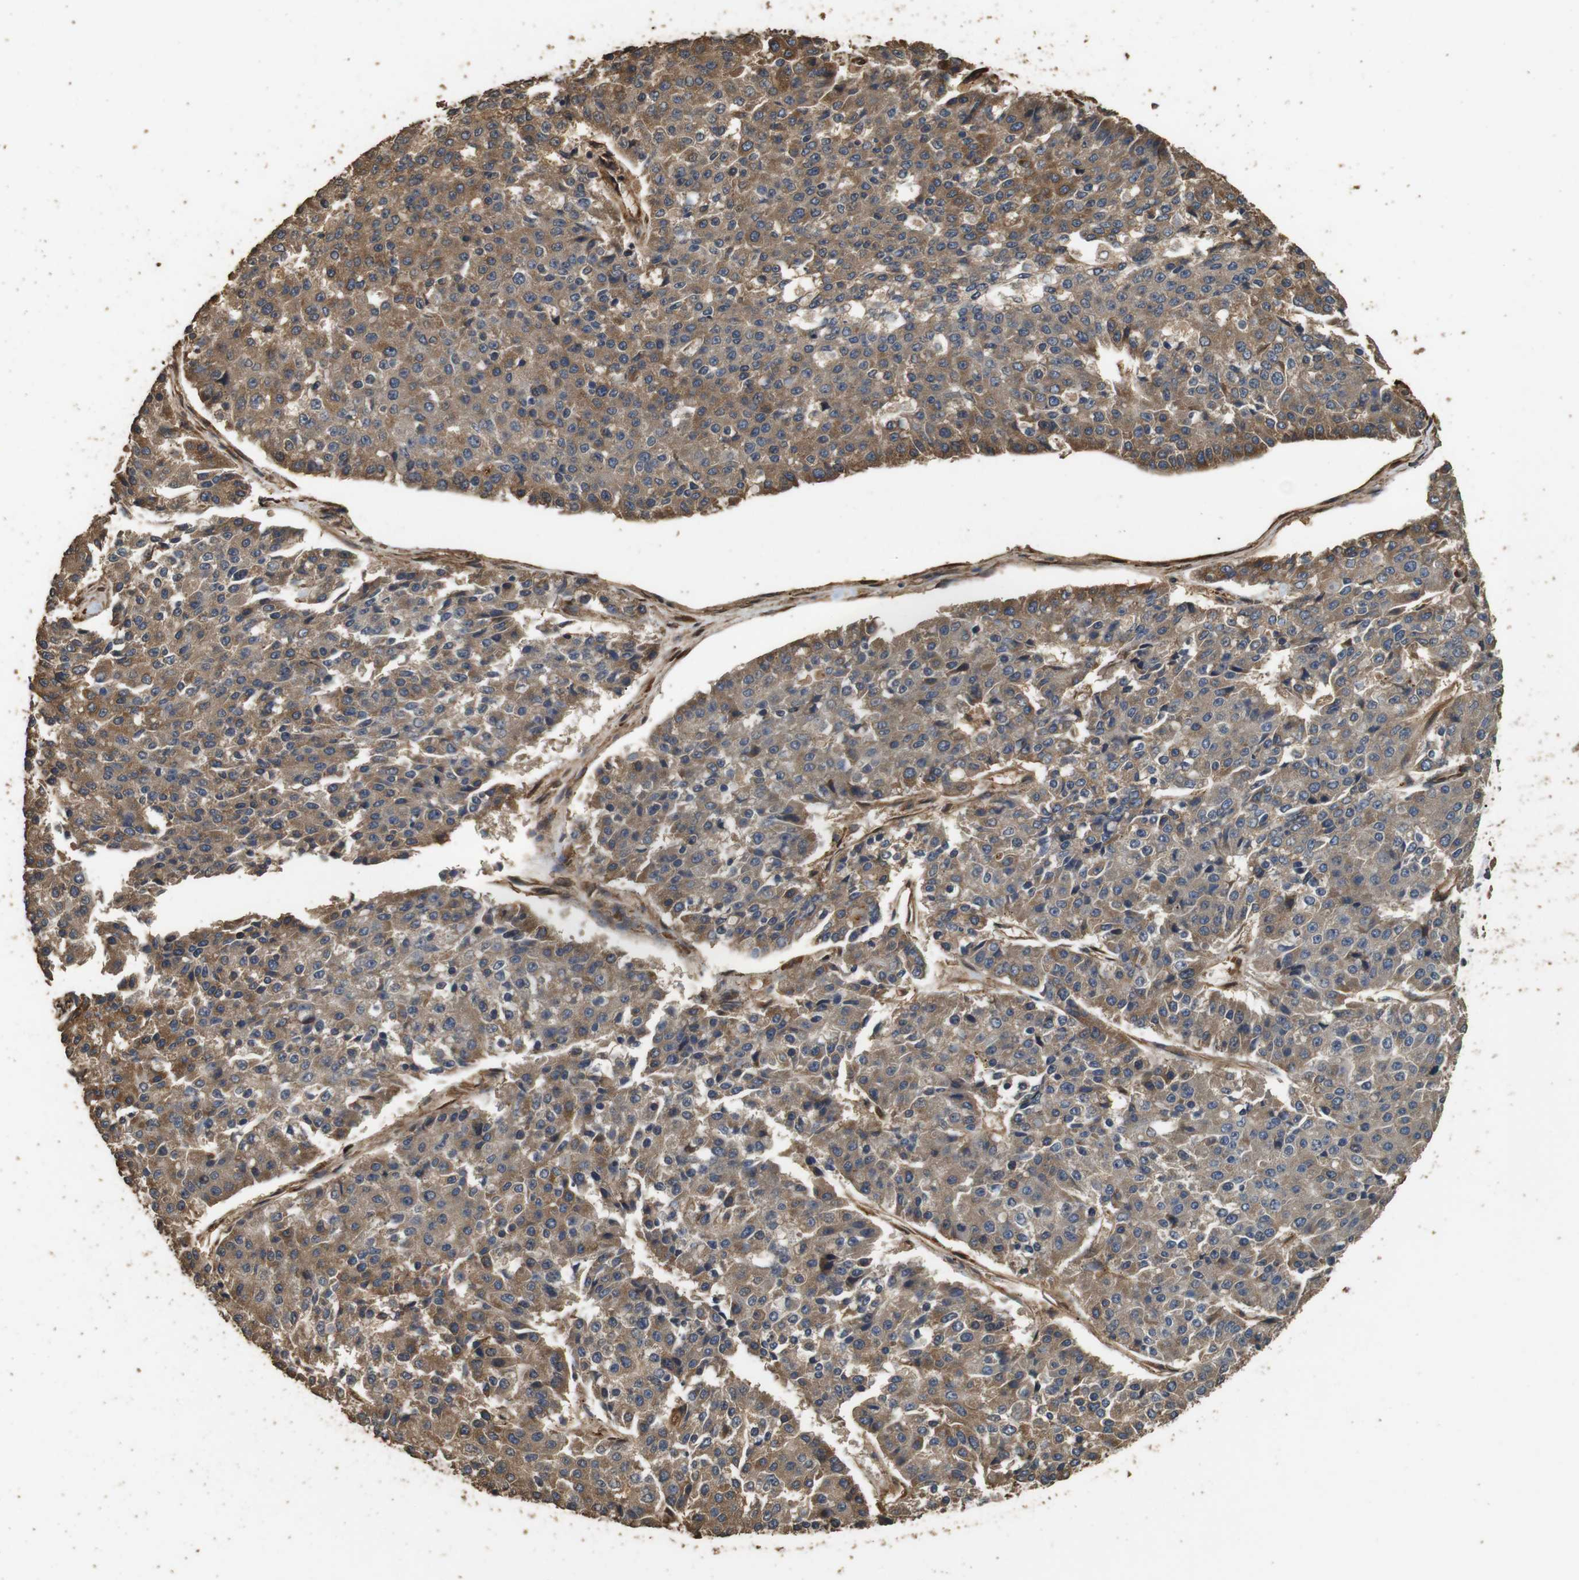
{"staining": {"intensity": "moderate", "quantity": ">75%", "location": "cytoplasmic/membranous"}, "tissue": "pancreatic cancer", "cell_type": "Tumor cells", "image_type": "cancer", "snomed": [{"axis": "morphology", "description": "Adenocarcinoma, NOS"}, {"axis": "topography", "description": "Pancreas"}], "caption": "Pancreatic cancer stained with a brown dye reveals moderate cytoplasmic/membranous positive expression in approximately >75% of tumor cells.", "gene": "CNPY4", "patient": {"sex": "male", "age": 50}}